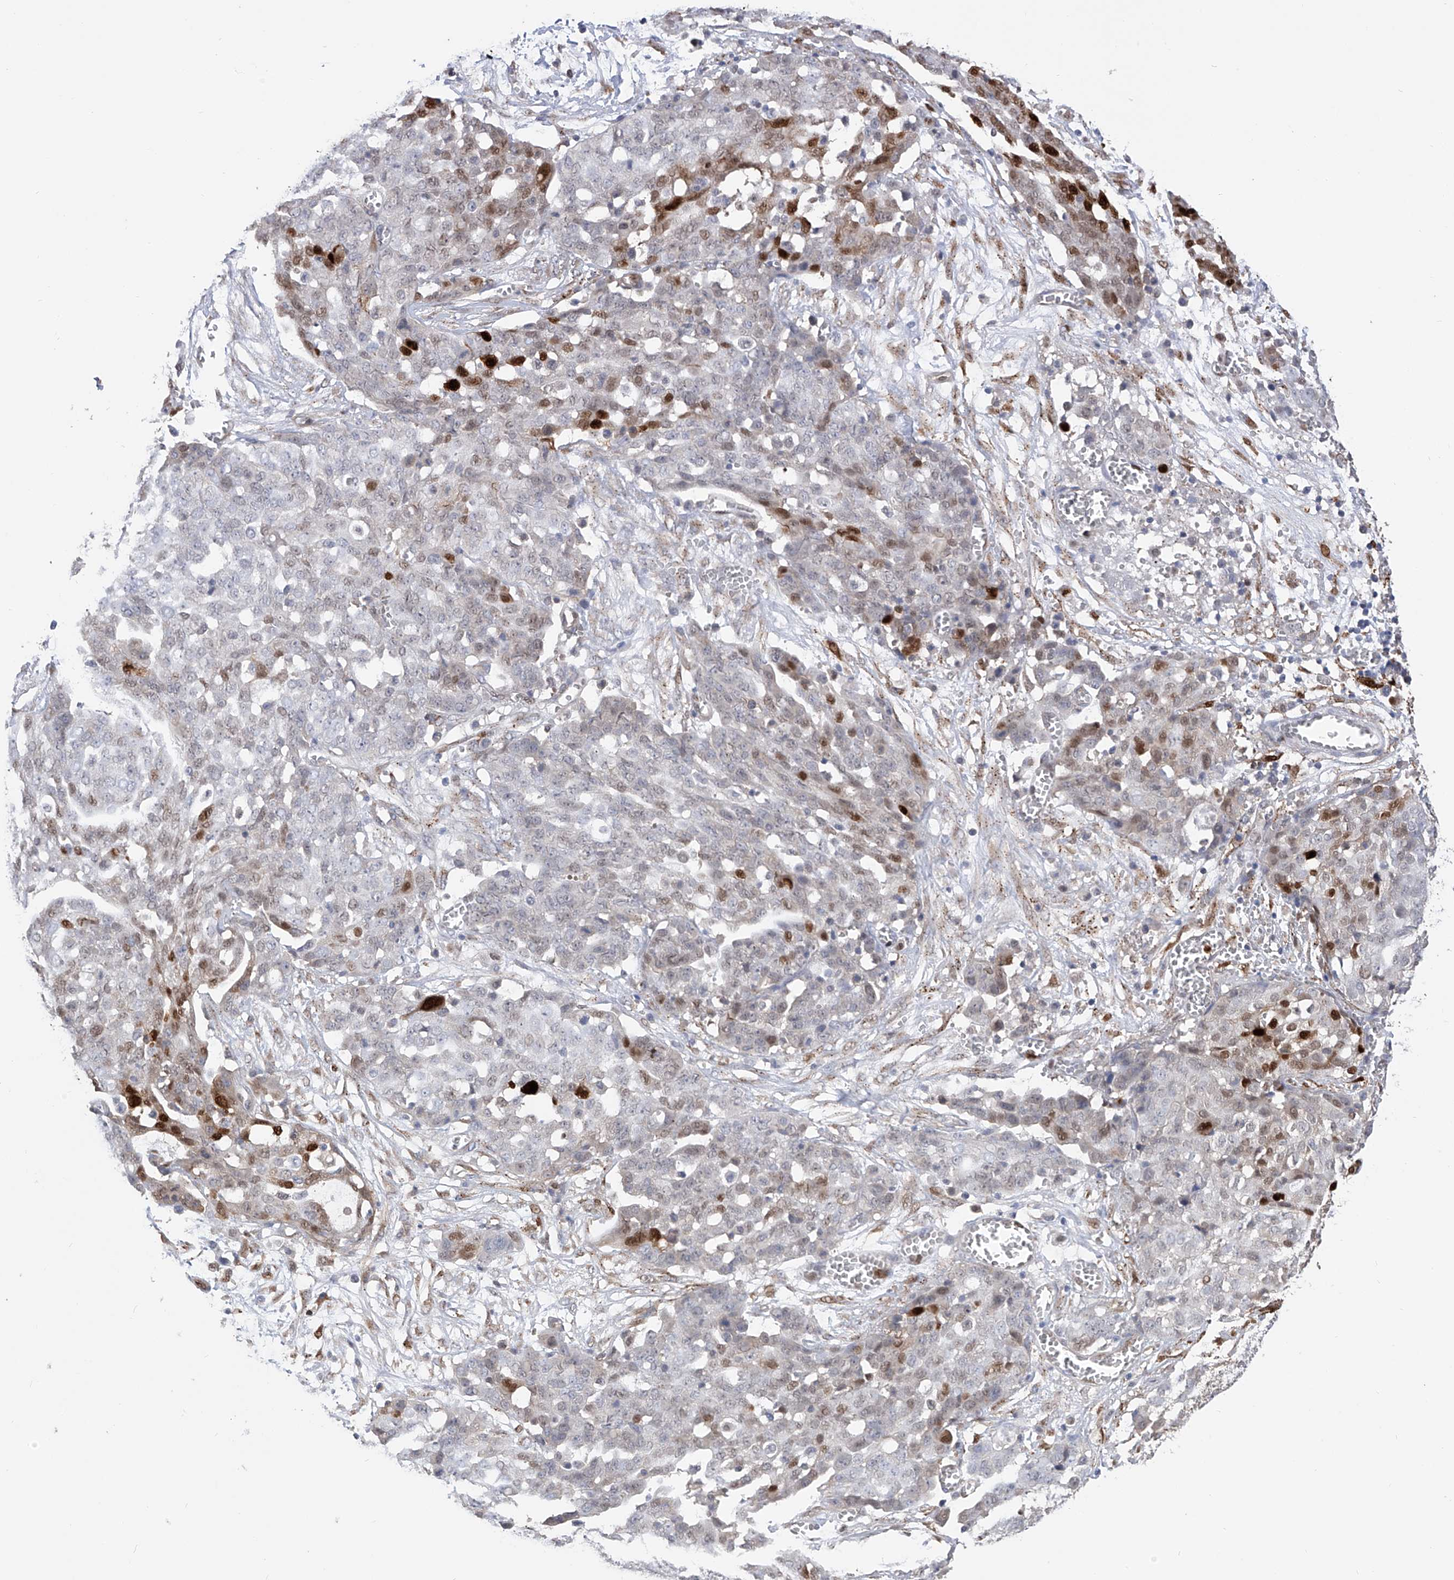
{"staining": {"intensity": "moderate", "quantity": "<25%", "location": "nuclear"}, "tissue": "ovarian cancer", "cell_type": "Tumor cells", "image_type": "cancer", "snomed": [{"axis": "morphology", "description": "Cystadenocarcinoma, serous, NOS"}, {"axis": "topography", "description": "Soft tissue"}, {"axis": "topography", "description": "Ovary"}], "caption": "Immunohistochemistry of ovarian serous cystadenocarcinoma displays low levels of moderate nuclear positivity in about <25% of tumor cells.", "gene": "PHF20", "patient": {"sex": "female", "age": 57}}